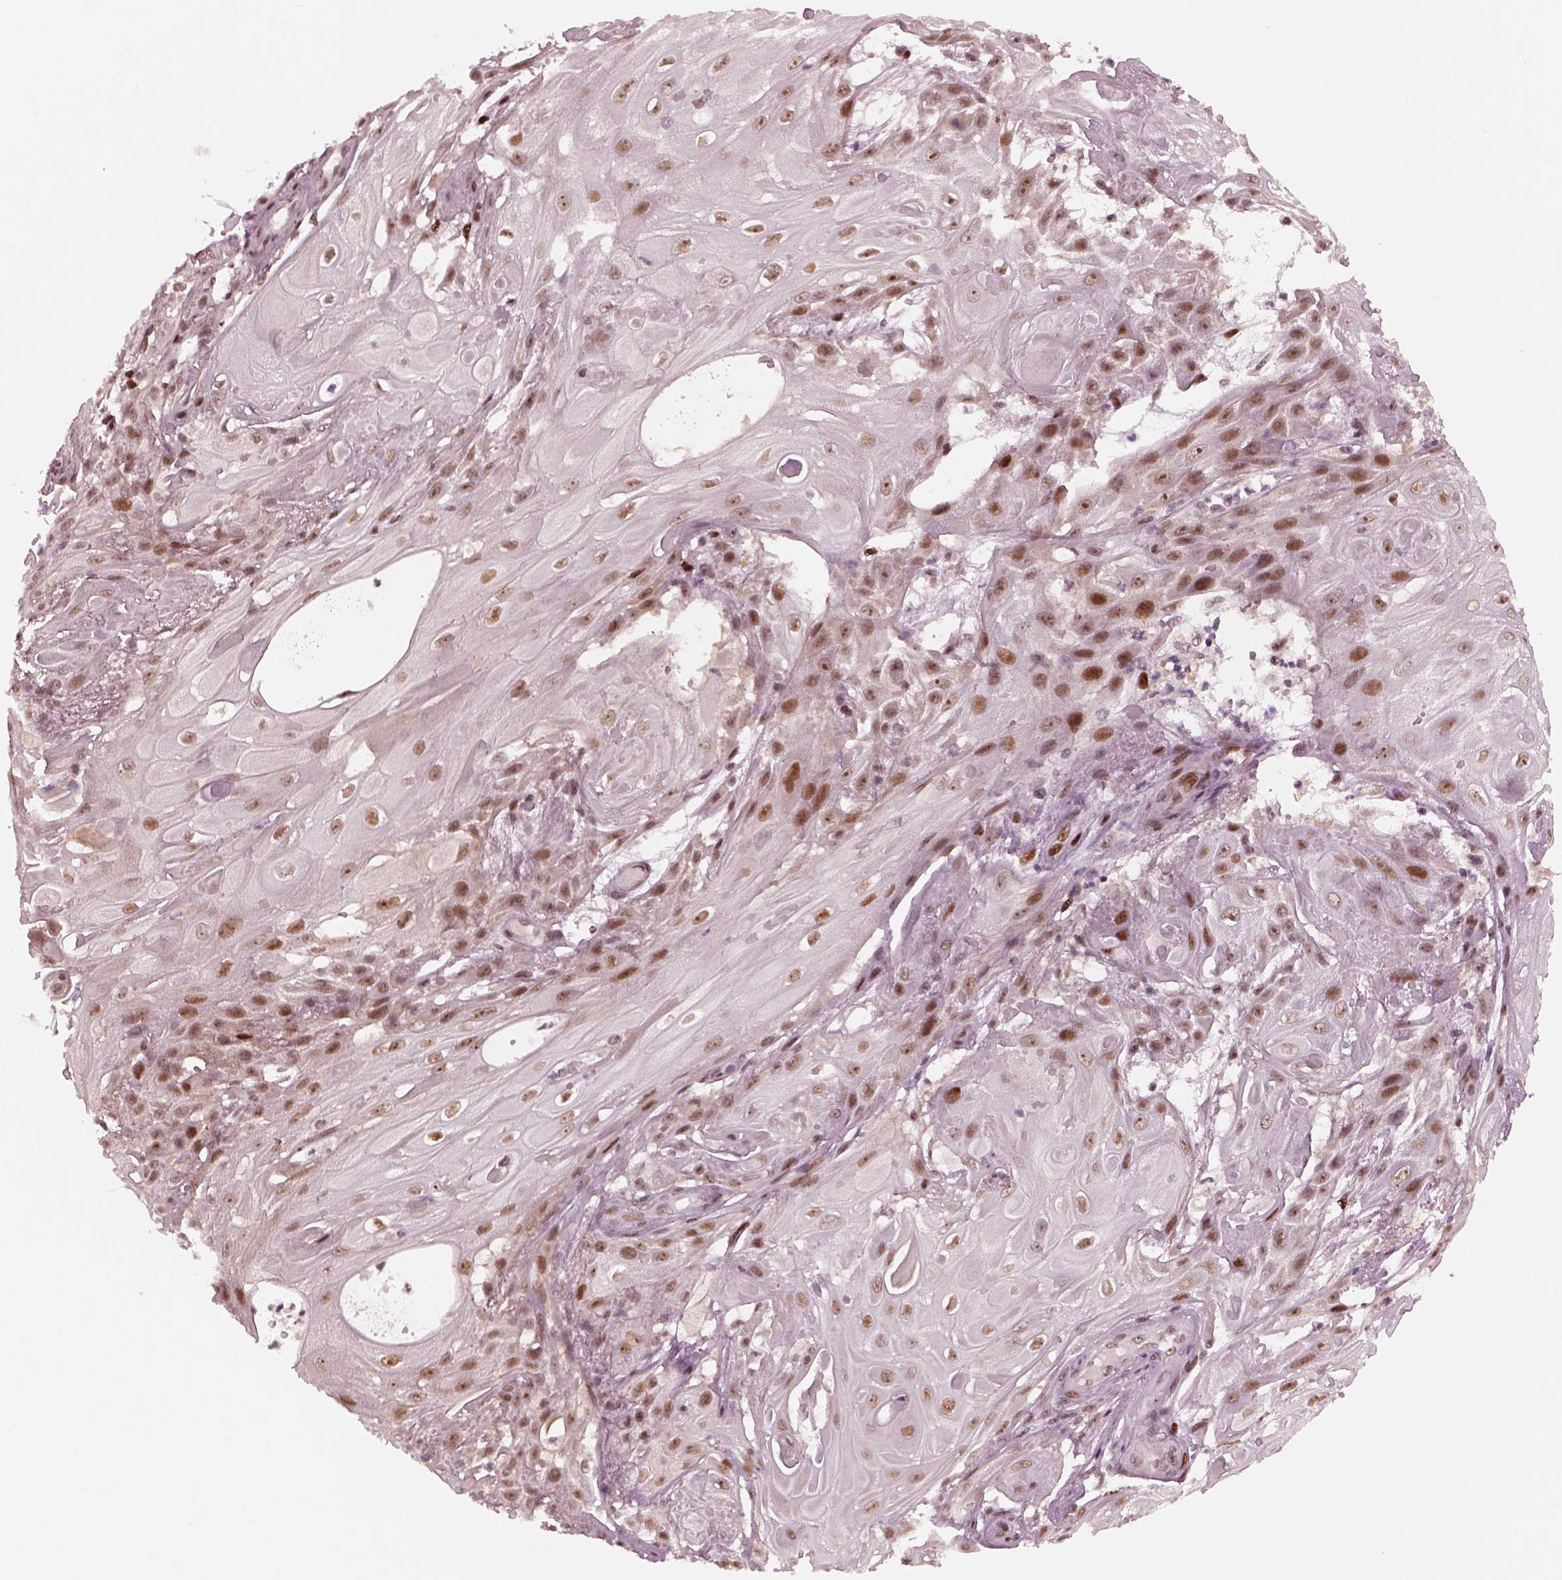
{"staining": {"intensity": "moderate", "quantity": "<25%", "location": "nuclear"}, "tissue": "skin cancer", "cell_type": "Tumor cells", "image_type": "cancer", "snomed": [{"axis": "morphology", "description": "Squamous cell carcinoma, NOS"}, {"axis": "topography", "description": "Skin"}], "caption": "Immunohistochemistry histopathology image of neoplastic tissue: skin squamous cell carcinoma stained using IHC shows low levels of moderate protein expression localized specifically in the nuclear of tumor cells, appearing as a nuclear brown color.", "gene": "TRIB3", "patient": {"sex": "male", "age": 62}}